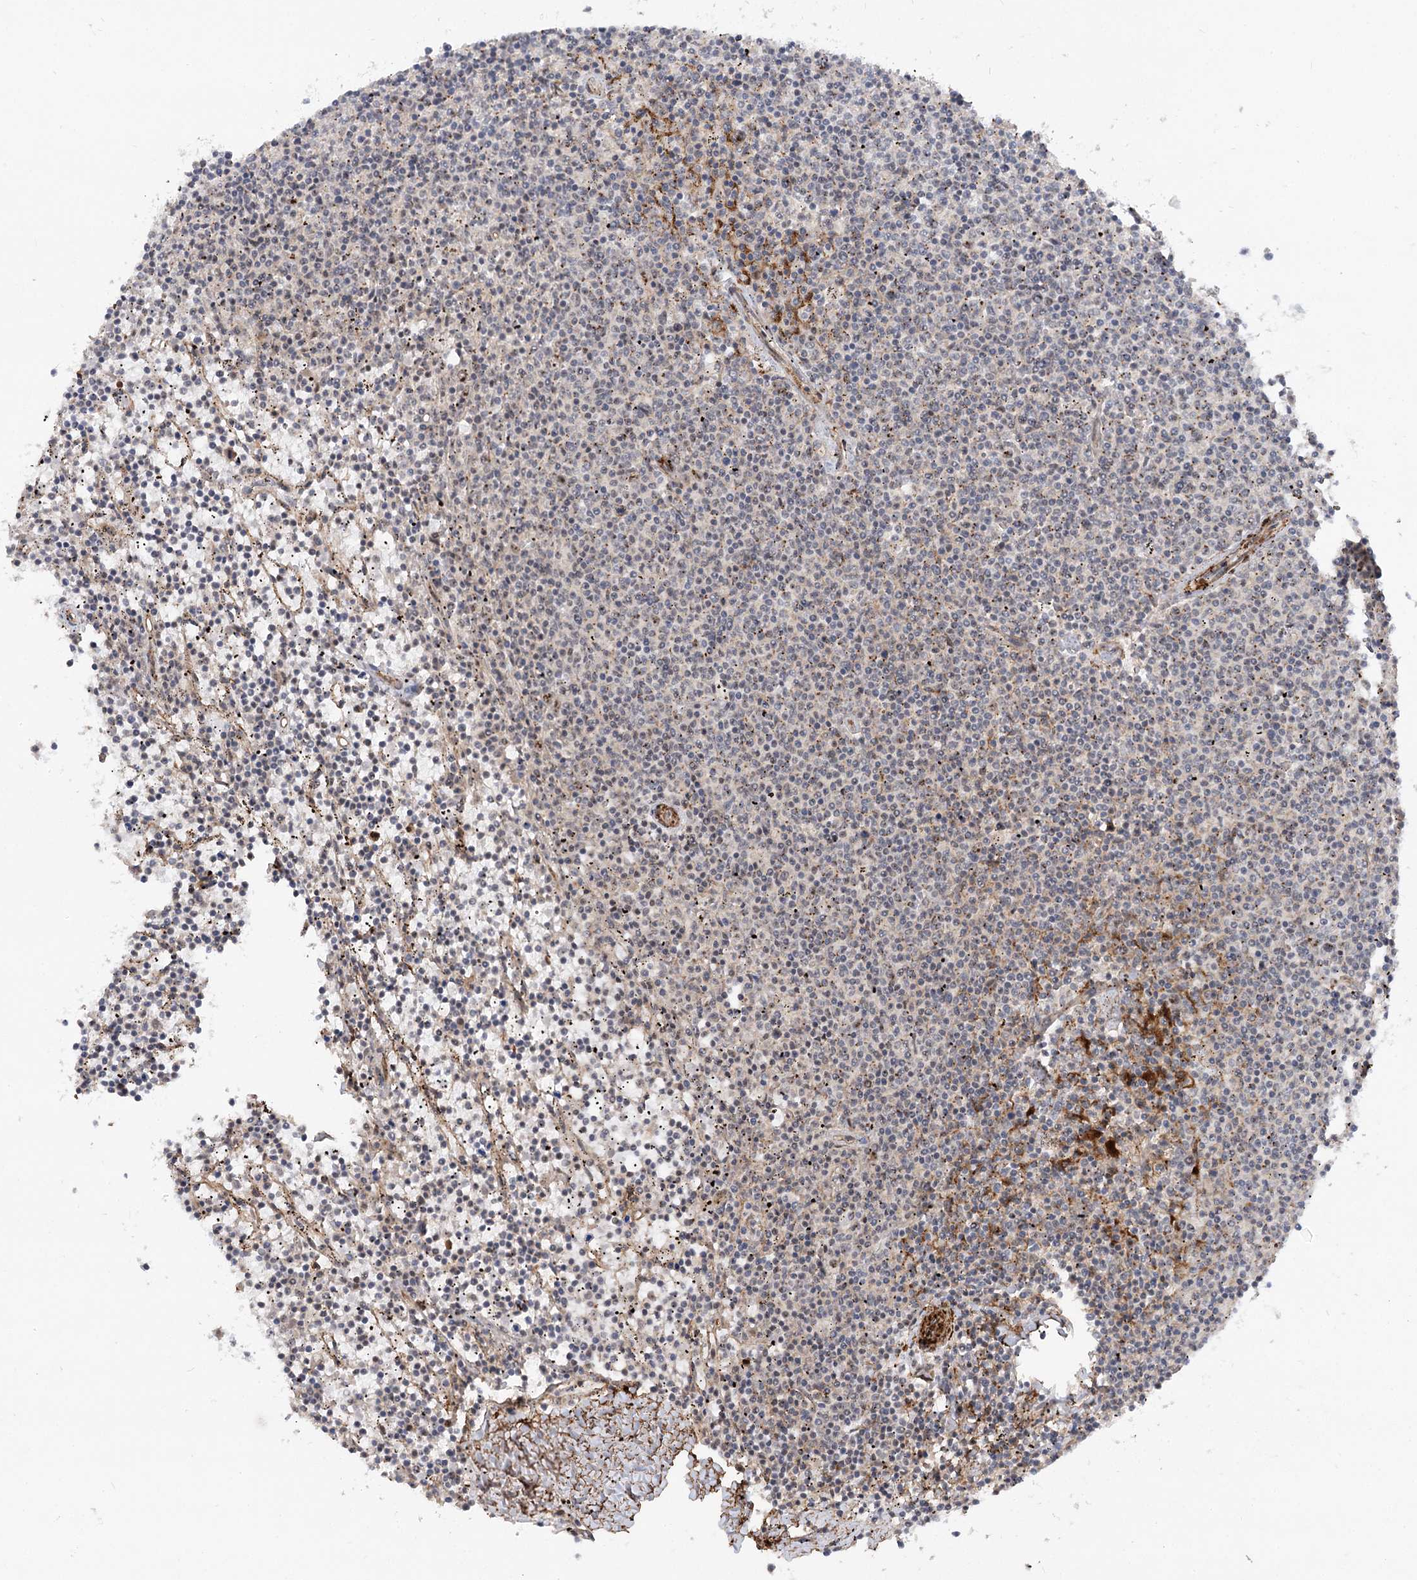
{"staining": {"intensity": "negative", "quantity": "none", "location": "none"}, "tissue": "lymphoma", "cell_type": "Tumor cells", "image_type": "cancer", "snomed": [{"axis": "morphology", "description": "Malignant lymphoma, non-Hodgkin's type, Low grade"}, {"axis": "topography", "description": "Spleen"}], "caption": "The IHC photomicrograph has no significant expression in tumor cells of lymphoma tissue.", "gene": "GNL3L", "patient": {"sex": "female", "age": 50}}